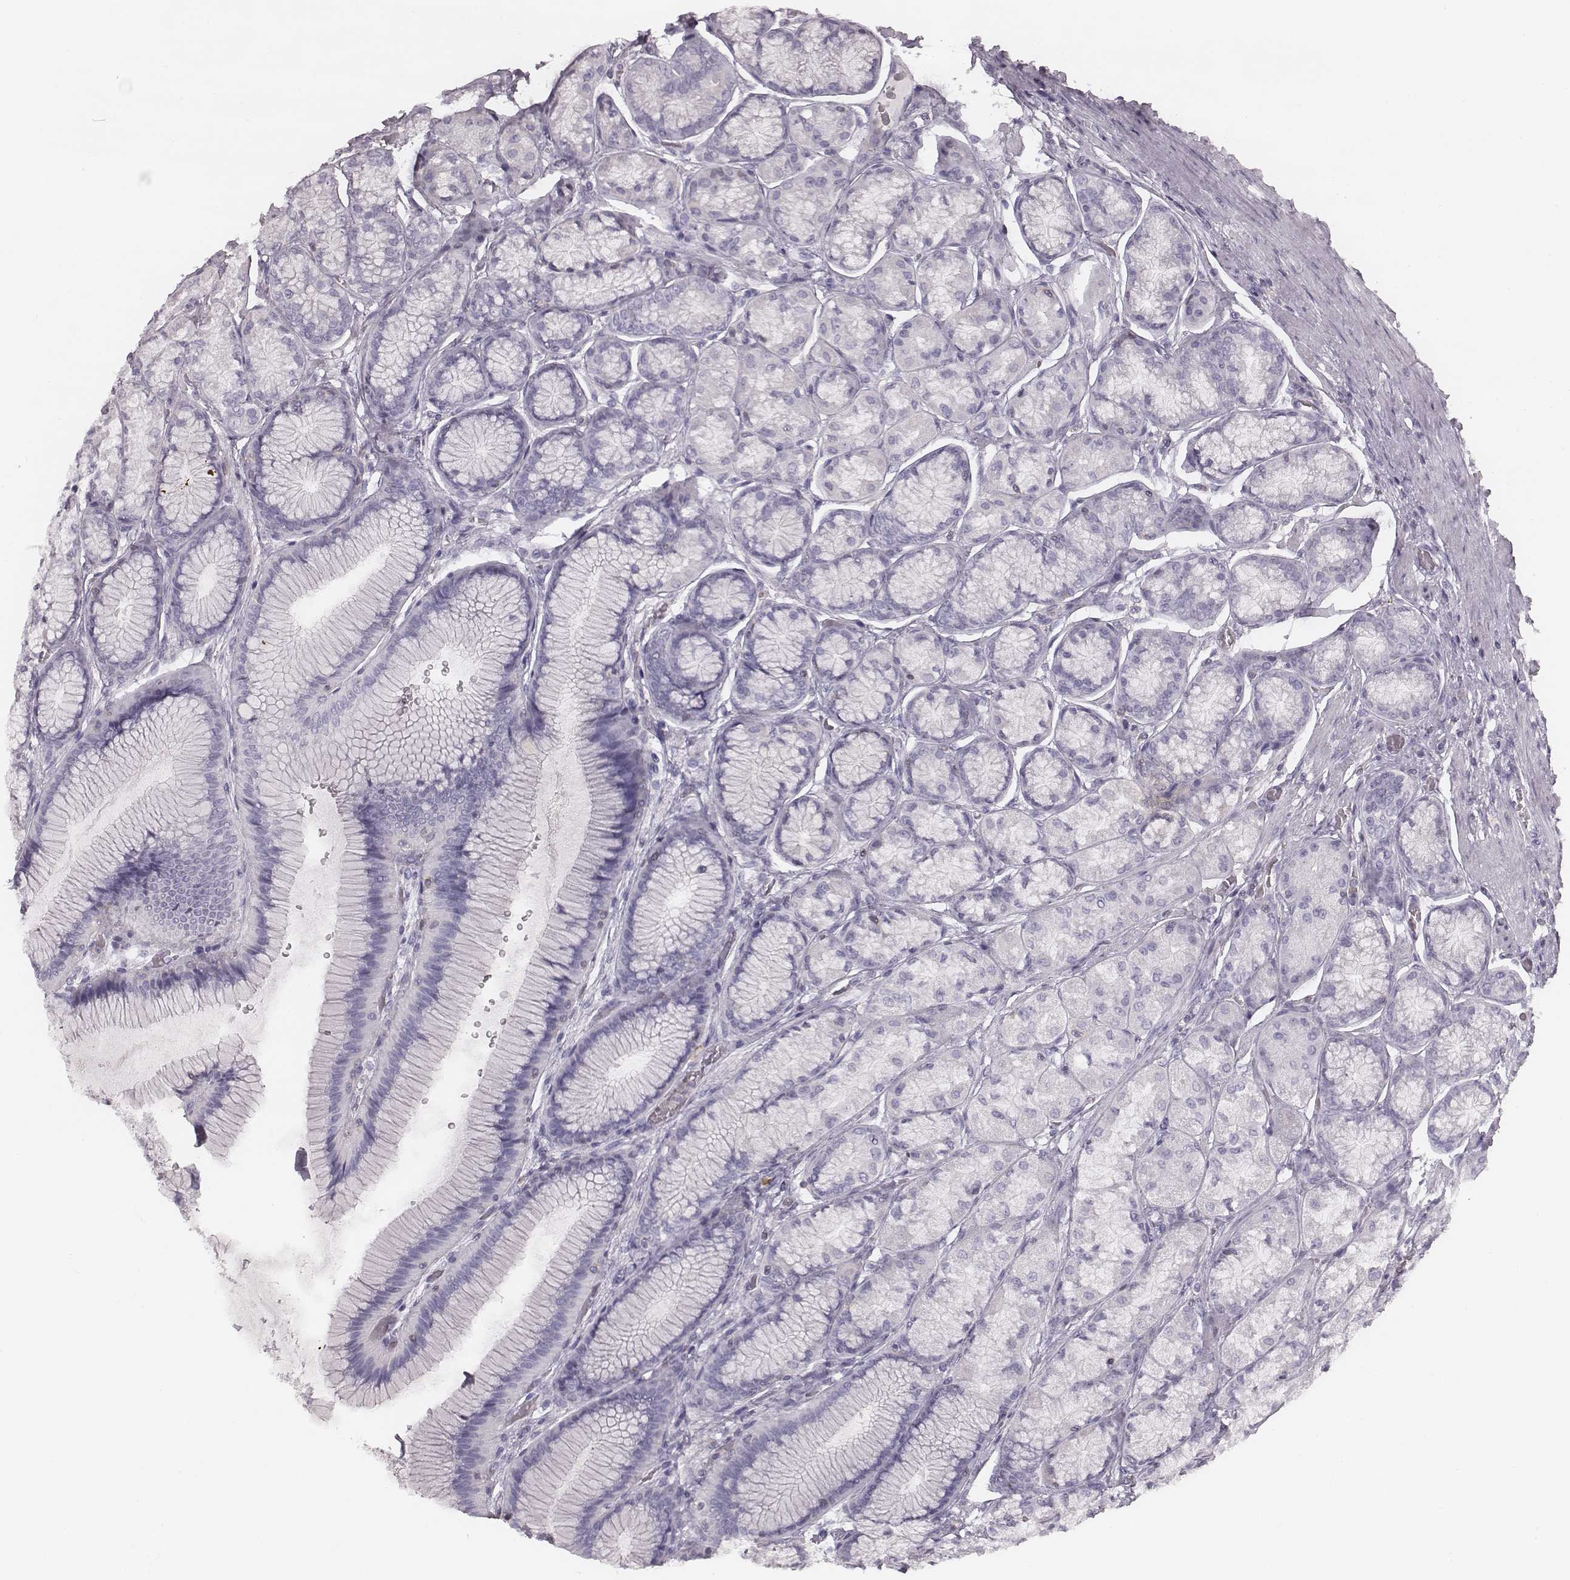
{"staining": {"intensity": "negative", "quantity": "none", "location": "none"}, "tissue": "stomach", "cell_type": "Glandular cells", "image_type": "normal", "snomed": [{"axis": "morphology", "description": "Normal tissue, NOS"}, {"axis": "morphology", "description": "Adenocarcinoma, NOS"}, {"axis": "morphology", "description": "Adenocarcinoma, High grade"}, {"axis": "topography", "description": "Stomach, upper"}, {"axis": "topography", "description": "Stomach"}], "caption": "An image of stomach stained for a protein exhibits no brown staining in glandular cells. The staining is performed using DAB (3,3'-diaminobenzidine) brown chromogen with nuclei counter-stained in using hematoxylin.", "gene": "ENSG00000285837", "patient": {"sex": "female", "age": 65}}